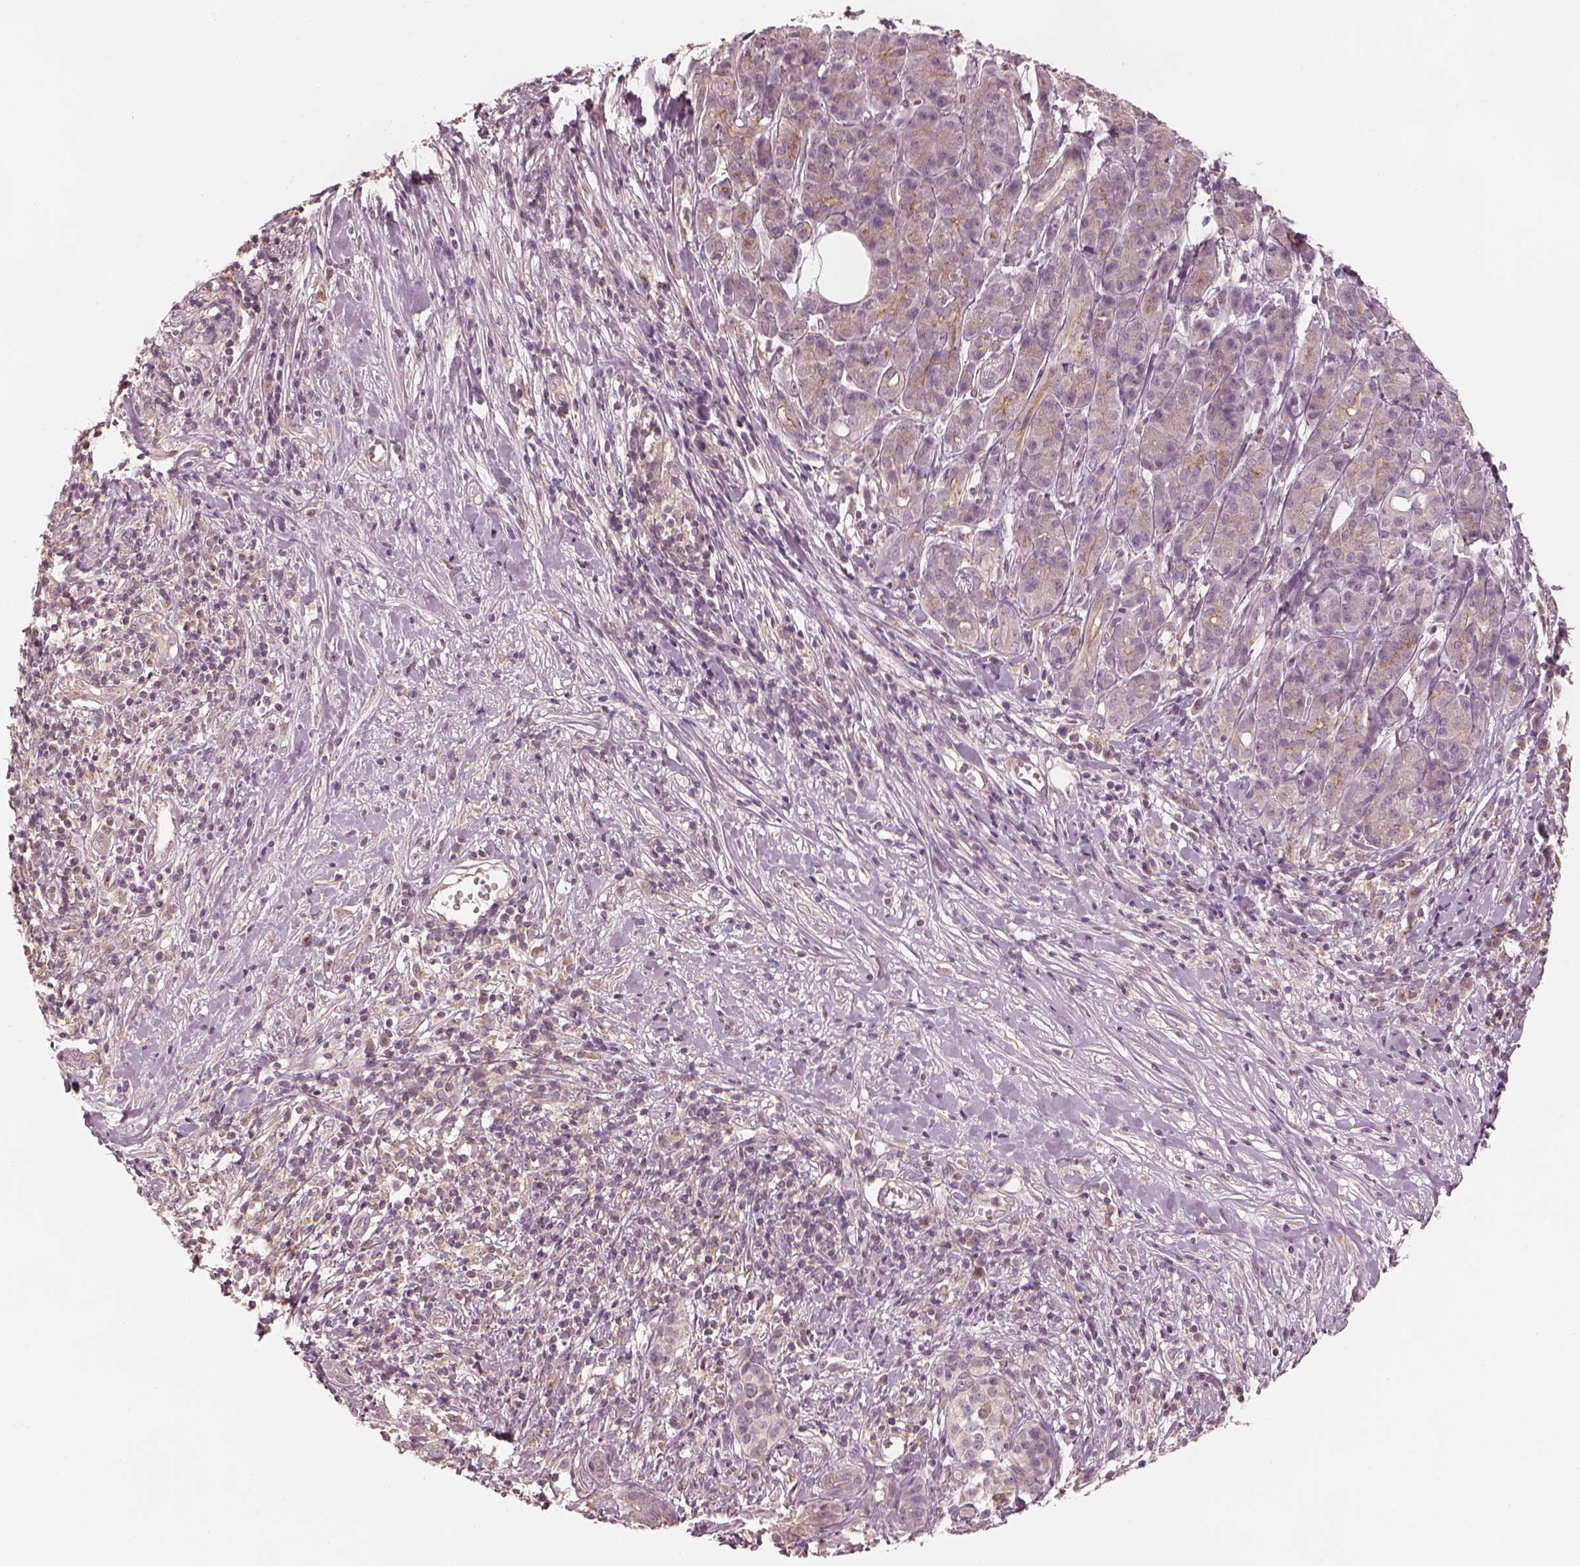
{"staining": {"intensity": "negative", "quantity": "none", "location": "none"}, "tissue": "pancreatic cancer", "cell_type": "Tumor cells", "image_type": "cancer", "snomed": [{"axis": "morphology", "description": "Adenocarcinoma, NOS"}, {"axis": "topography", "description": "Pancreas"}], "caption": "This is an IHC image of human pancreatic adenocarcinoma. There is no staining in tumor cells.", "gene": "PRKACG", "patient": {"sex": "male", "age": 61}}